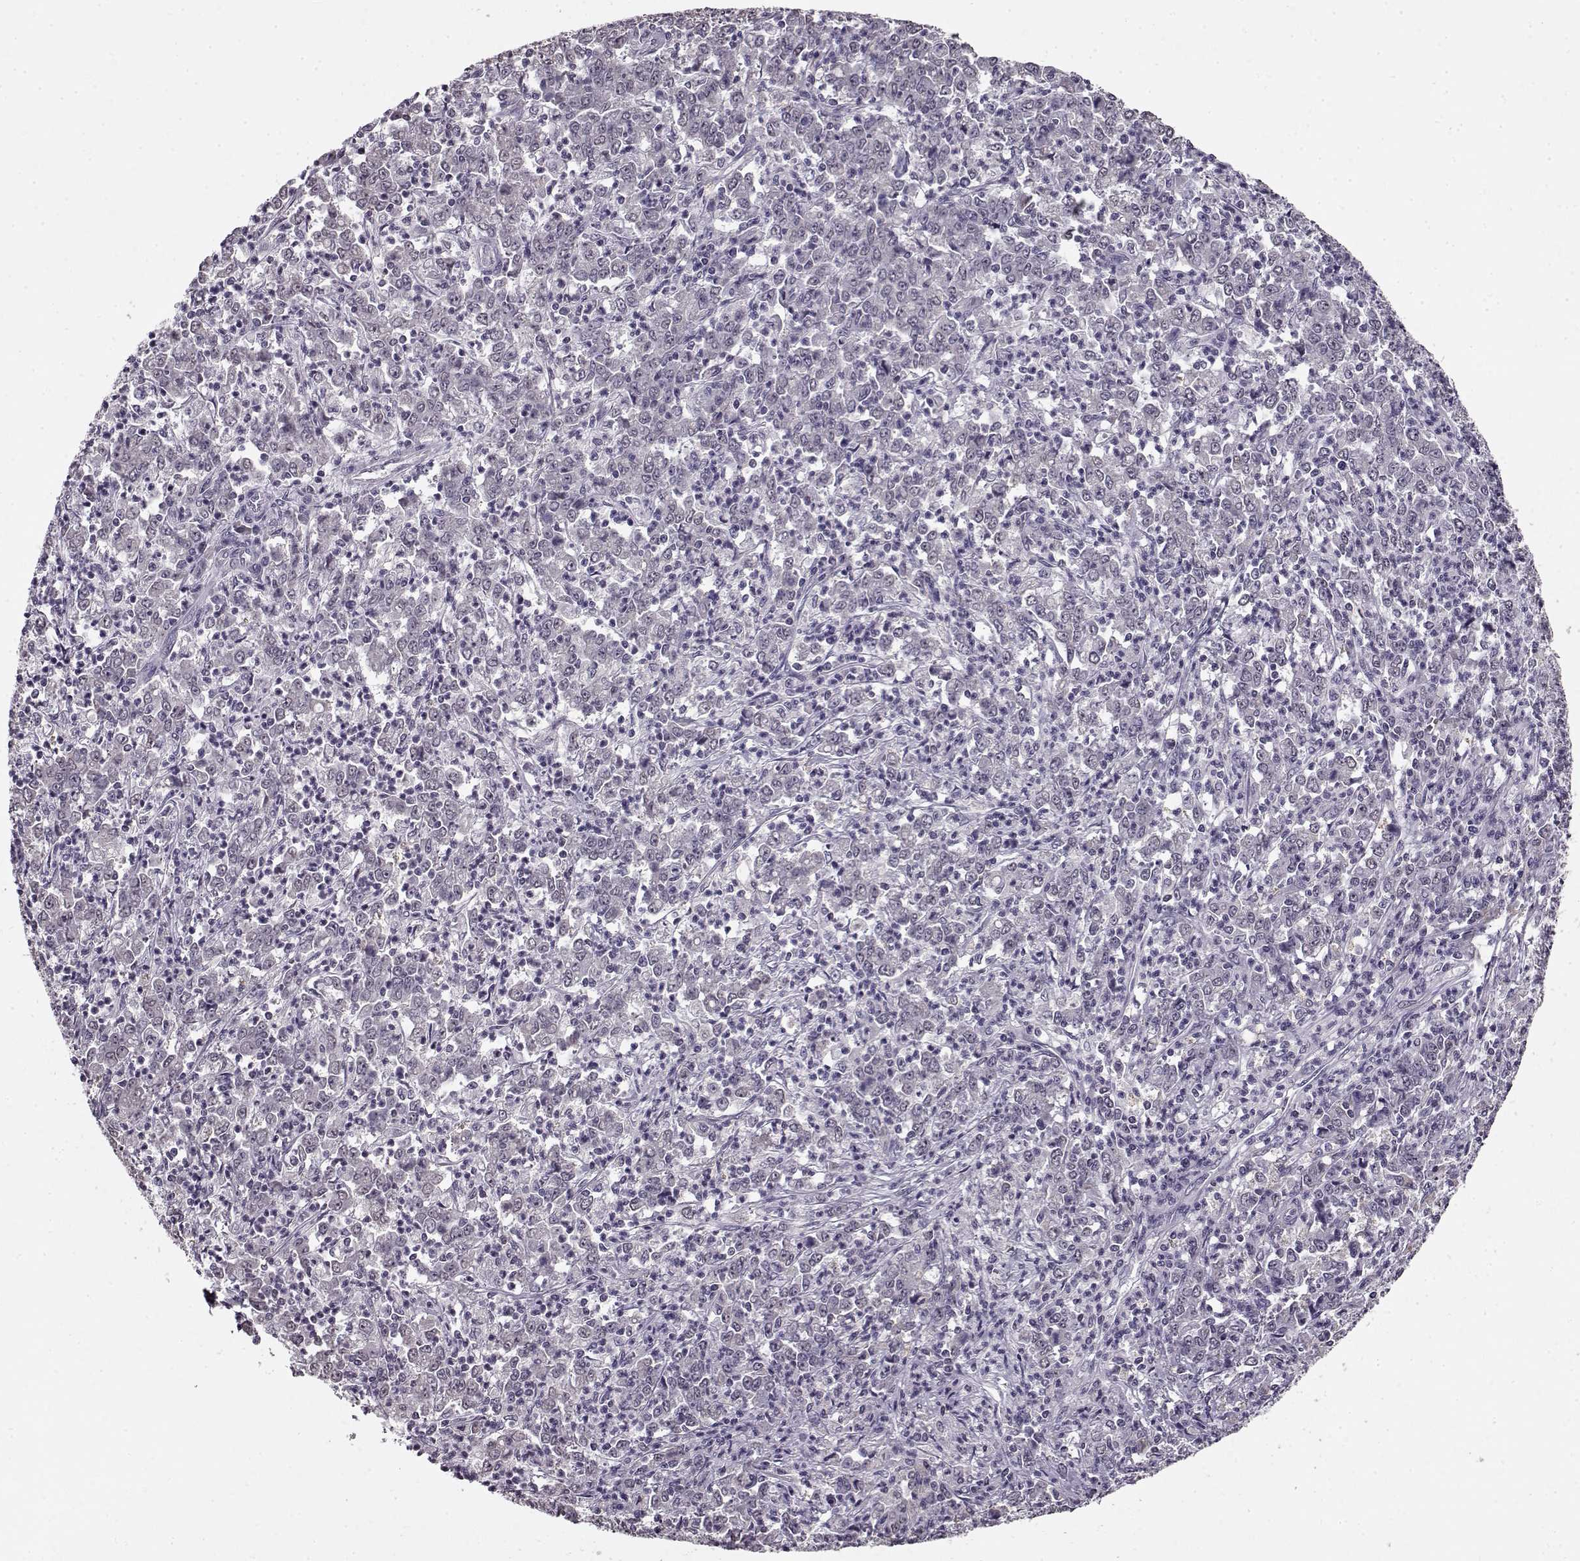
{"staining": {"intensity": "negative", "quantity": "none", "location": "none"}, "tissue": "stomach cancer", "cell_type": "Tumor cells", "image_type": "cancer", "snomed": [{"axis": "morphology", "description": "Adenocarcinoma, NOS"}, {"axis": "topography", "description": "Stomach, lower"}], "caption": "High power microscopy image of an immunohistochemistry (IHC) photomicrograph of stomach adenocarcinoma, revealing no significant expression in tumor cells.", "gene": "RP1L1", "patient": {"sex": "female", "age": 71}}